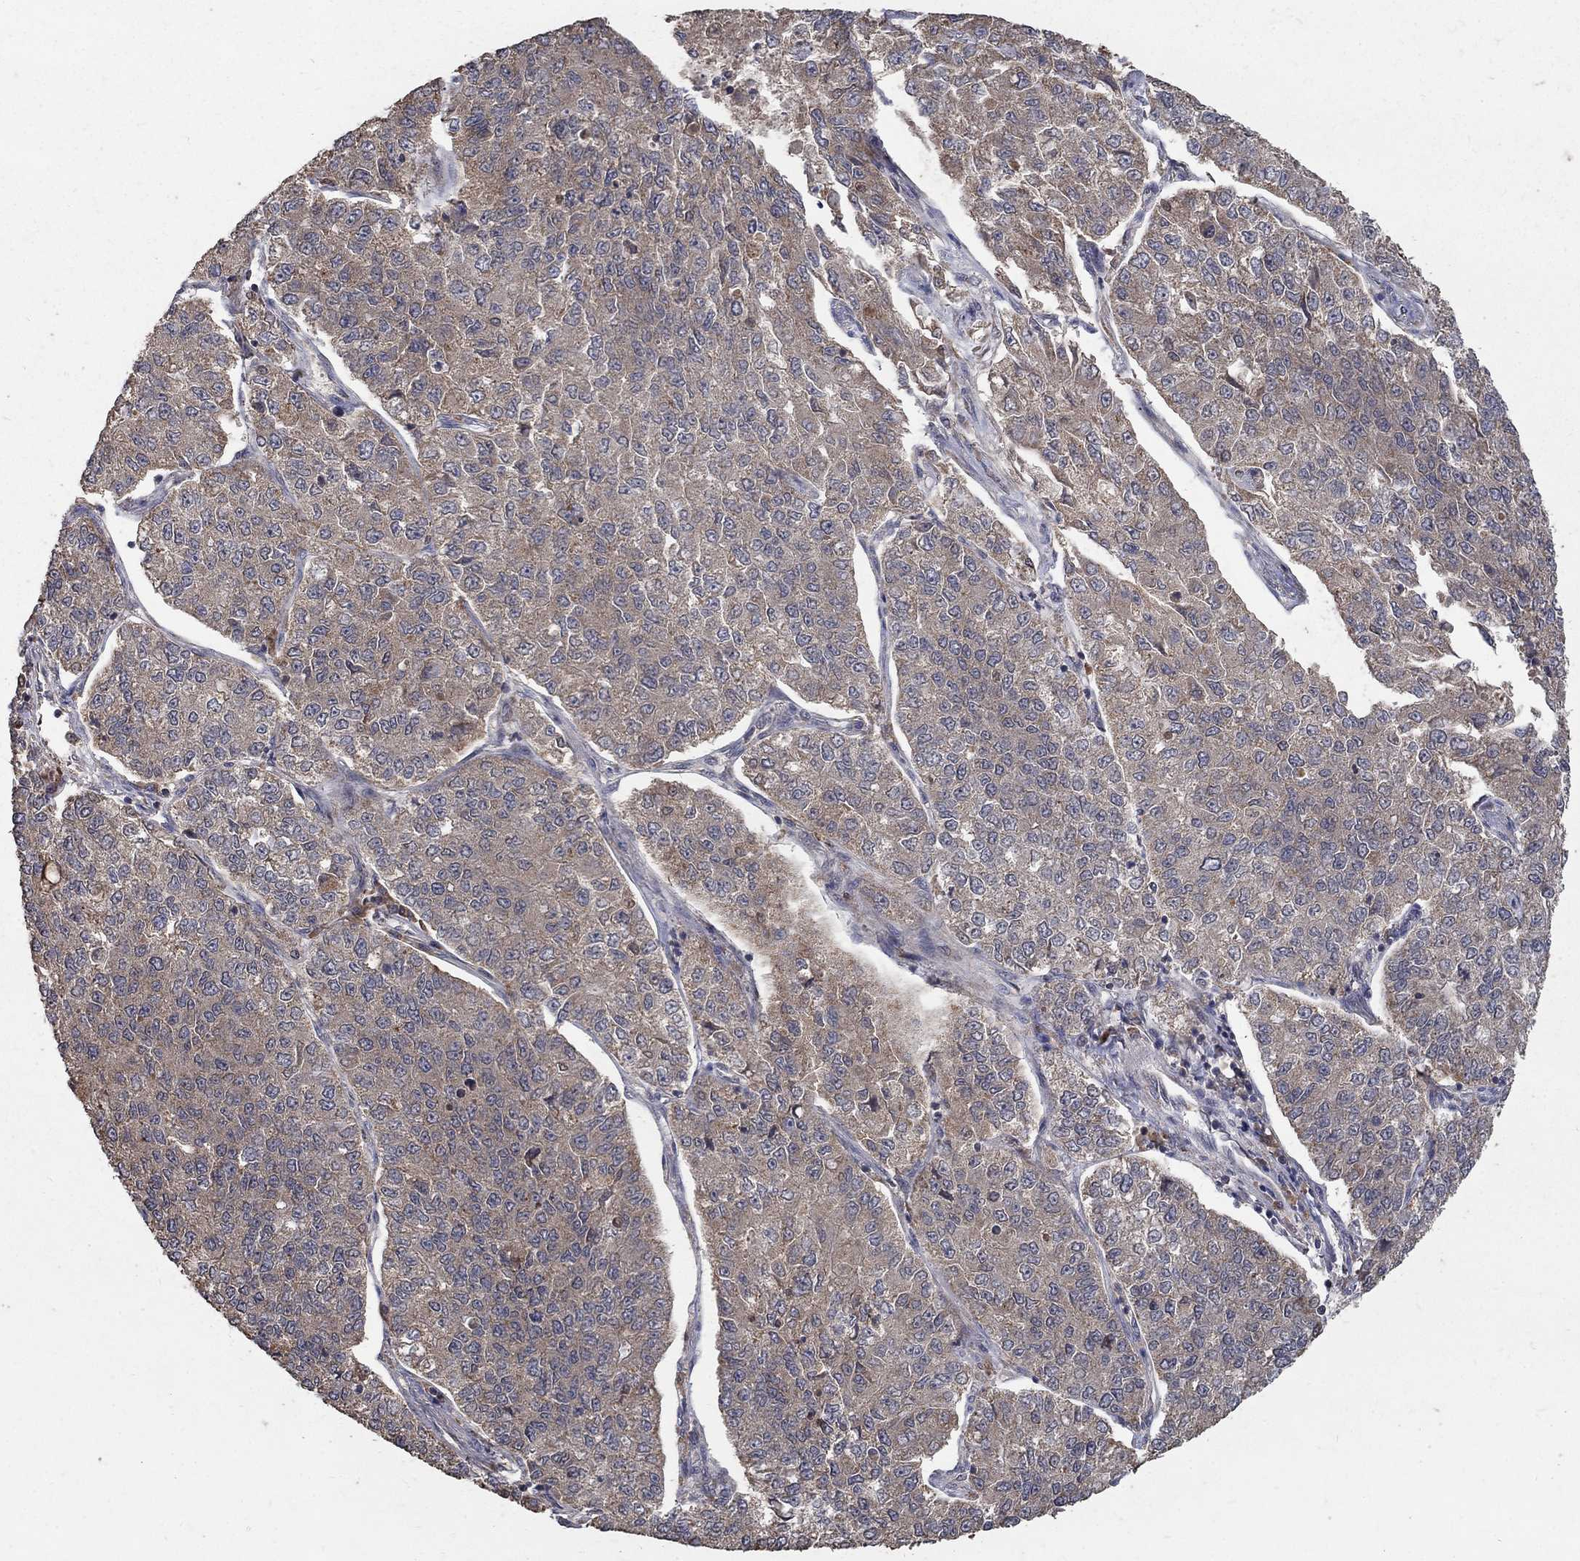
{"staining": {"intensity": "weak", "quantity": "25%-75%", "location": "cytoplasmic/membranous"}, "tissue": "lung cancer", "cell_type": "Tumor cells", "image_type": "cancer", "snomed": [{"axis": "morphology", "description": "Adenocarcinoma, NOS"}, {"axis": "topography", "description": "Lung"}], "caption": "Adenocarcinoma (lung) was stained to show a protein in brown. There is low levels of weak cytoplasmic/membranous positivity in approximately 25%-75% of tumor cells. (IHC, brightfield microscopy, high magnification).", "gene": "C17orf75", "patient": {"sex": "male", "age": 49}}